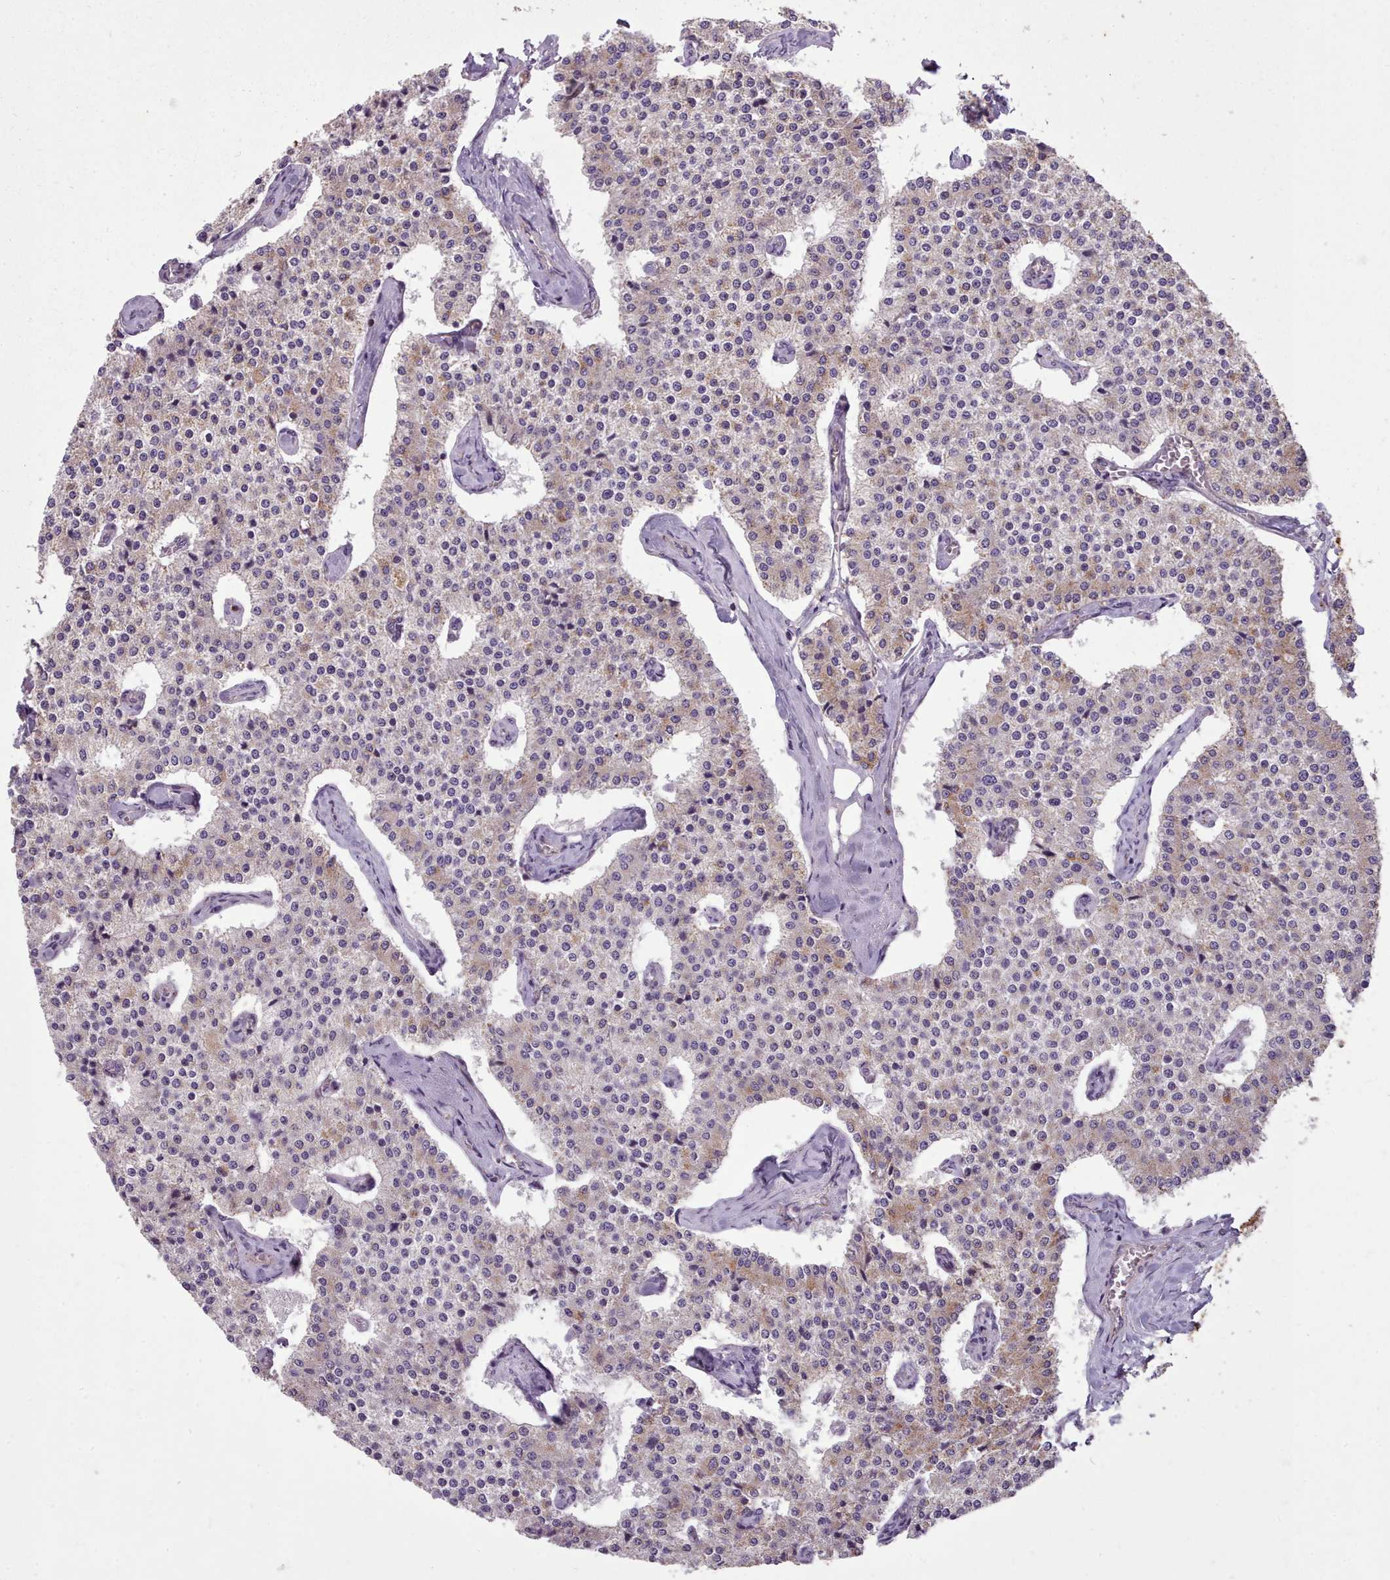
{"staining": {"intensity": "moderate", "quantity": ">75%", "location": "cytoplasmic/membranous"}, "tissue": "carcinoid", "cell_type": "Tumor cells", "image_type": "cancer", "snomed": [{"axis": "morphology", "description": "Carcinoid, malignant, NOS"}, {"axis": "topography", "description": "Colon"}], "caption": "Tumor cells show medium levels of moderate cytoplasmic/membranous staining in approximately >75% of cells in human carcinoid (malignant).", "gene": "FKBP10", "patient": {"sex": "female", "age": 52}}